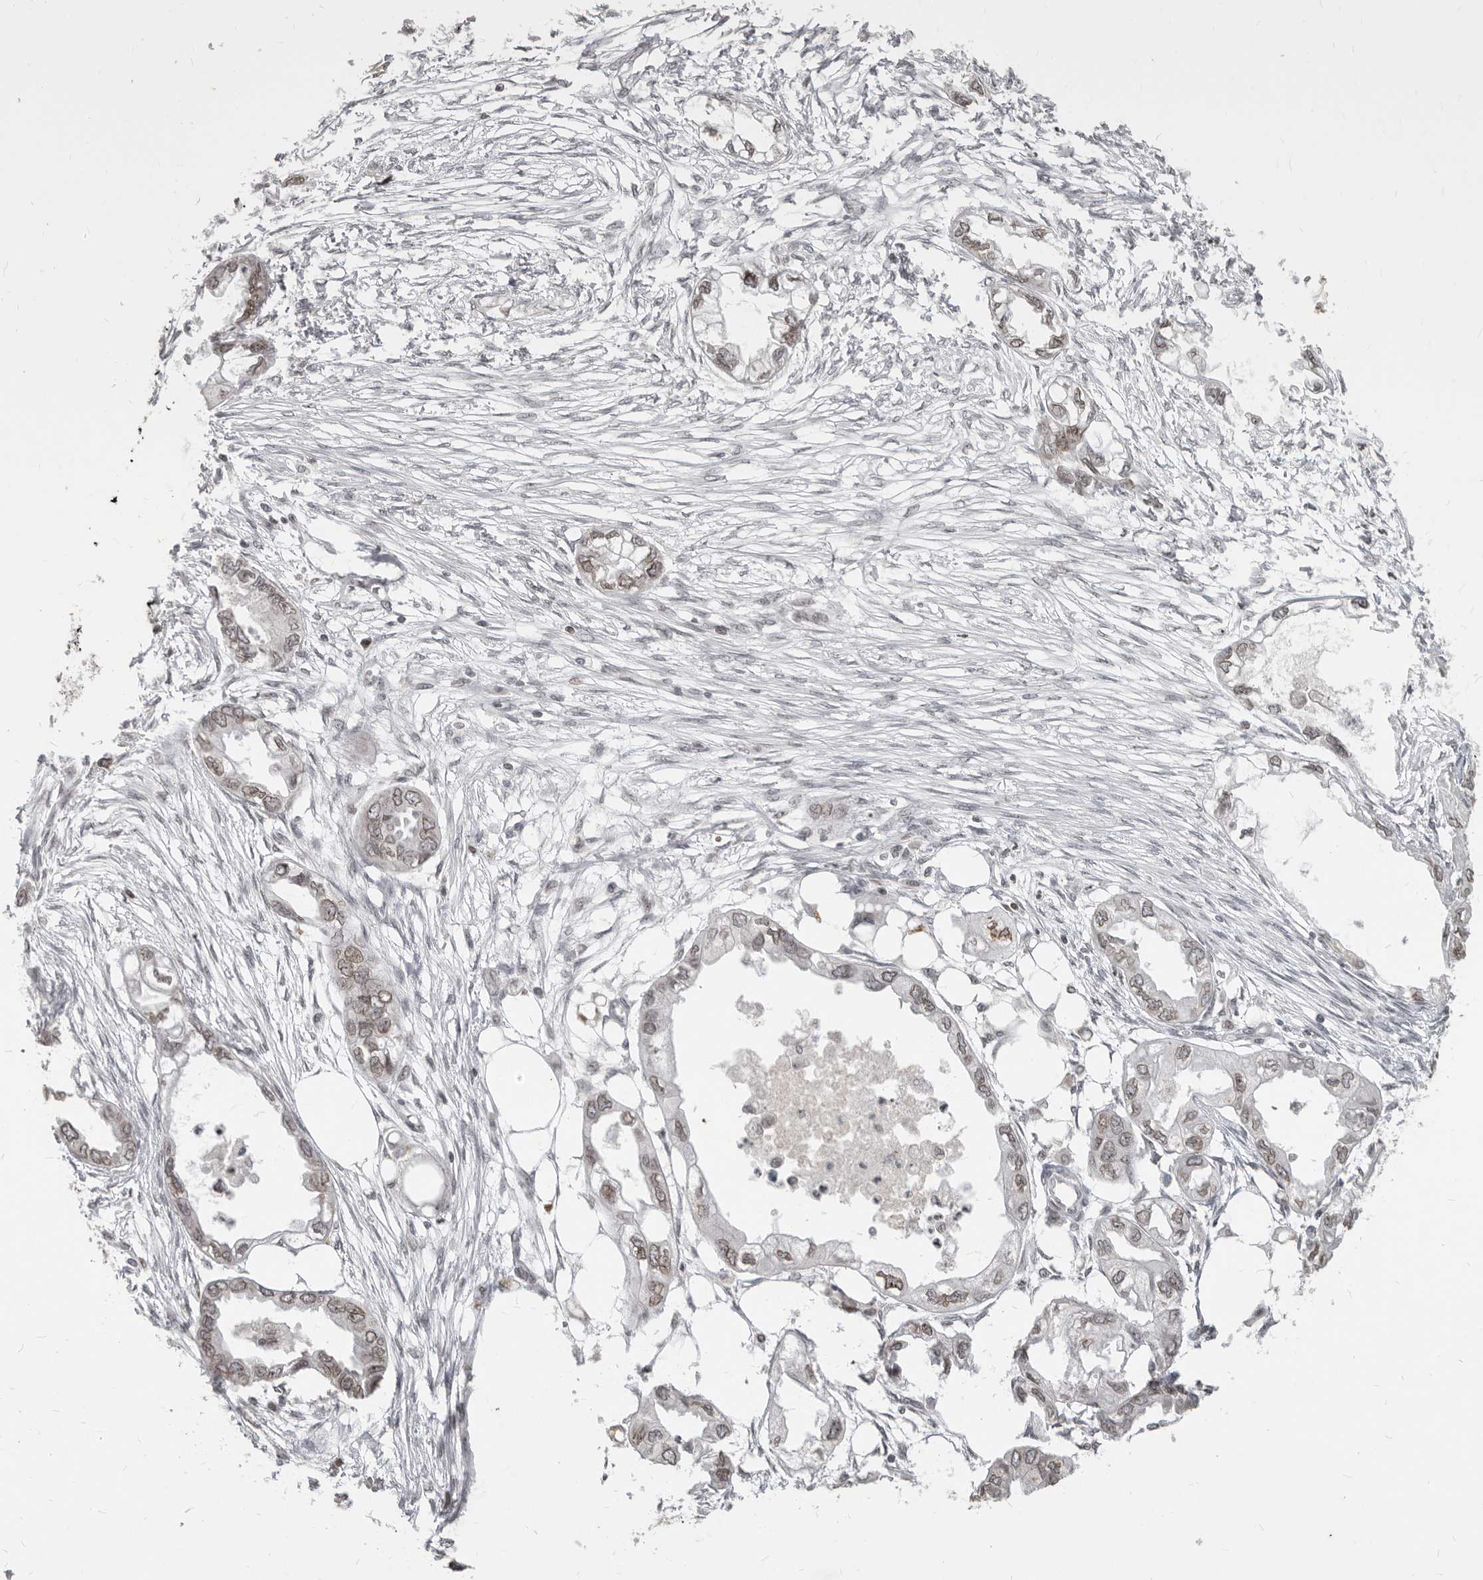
{"staining": {"intensity": "moderate", "quantity": "25%-75%", "location": "cytoplasmic/membranous,nuclear"}, "tissue": "endometrial cancer", "cell_type": "Tumor cells", "image_type": "cancer", "snomed": [{"axis": "morphology", "description": "Adenocarcinoma, NOS"}, {"axis": "morphology", "description": "Adenocarcinoma, metastatic, NOS"}, {"axis": "topography", "description": "Adipose tissue"}, {"axis": "topography", "description": "Endometrium"}], "caption": "Immunohistochemical staining of endometrial cancer (metastatic adenocarcinoma) displays moderate cytoplasmic/membranous and nuclear protein staining in about 25%-75% of tumor cells.", "gene": "NUP153", "patient": {"sex": "female", "age": 67}}